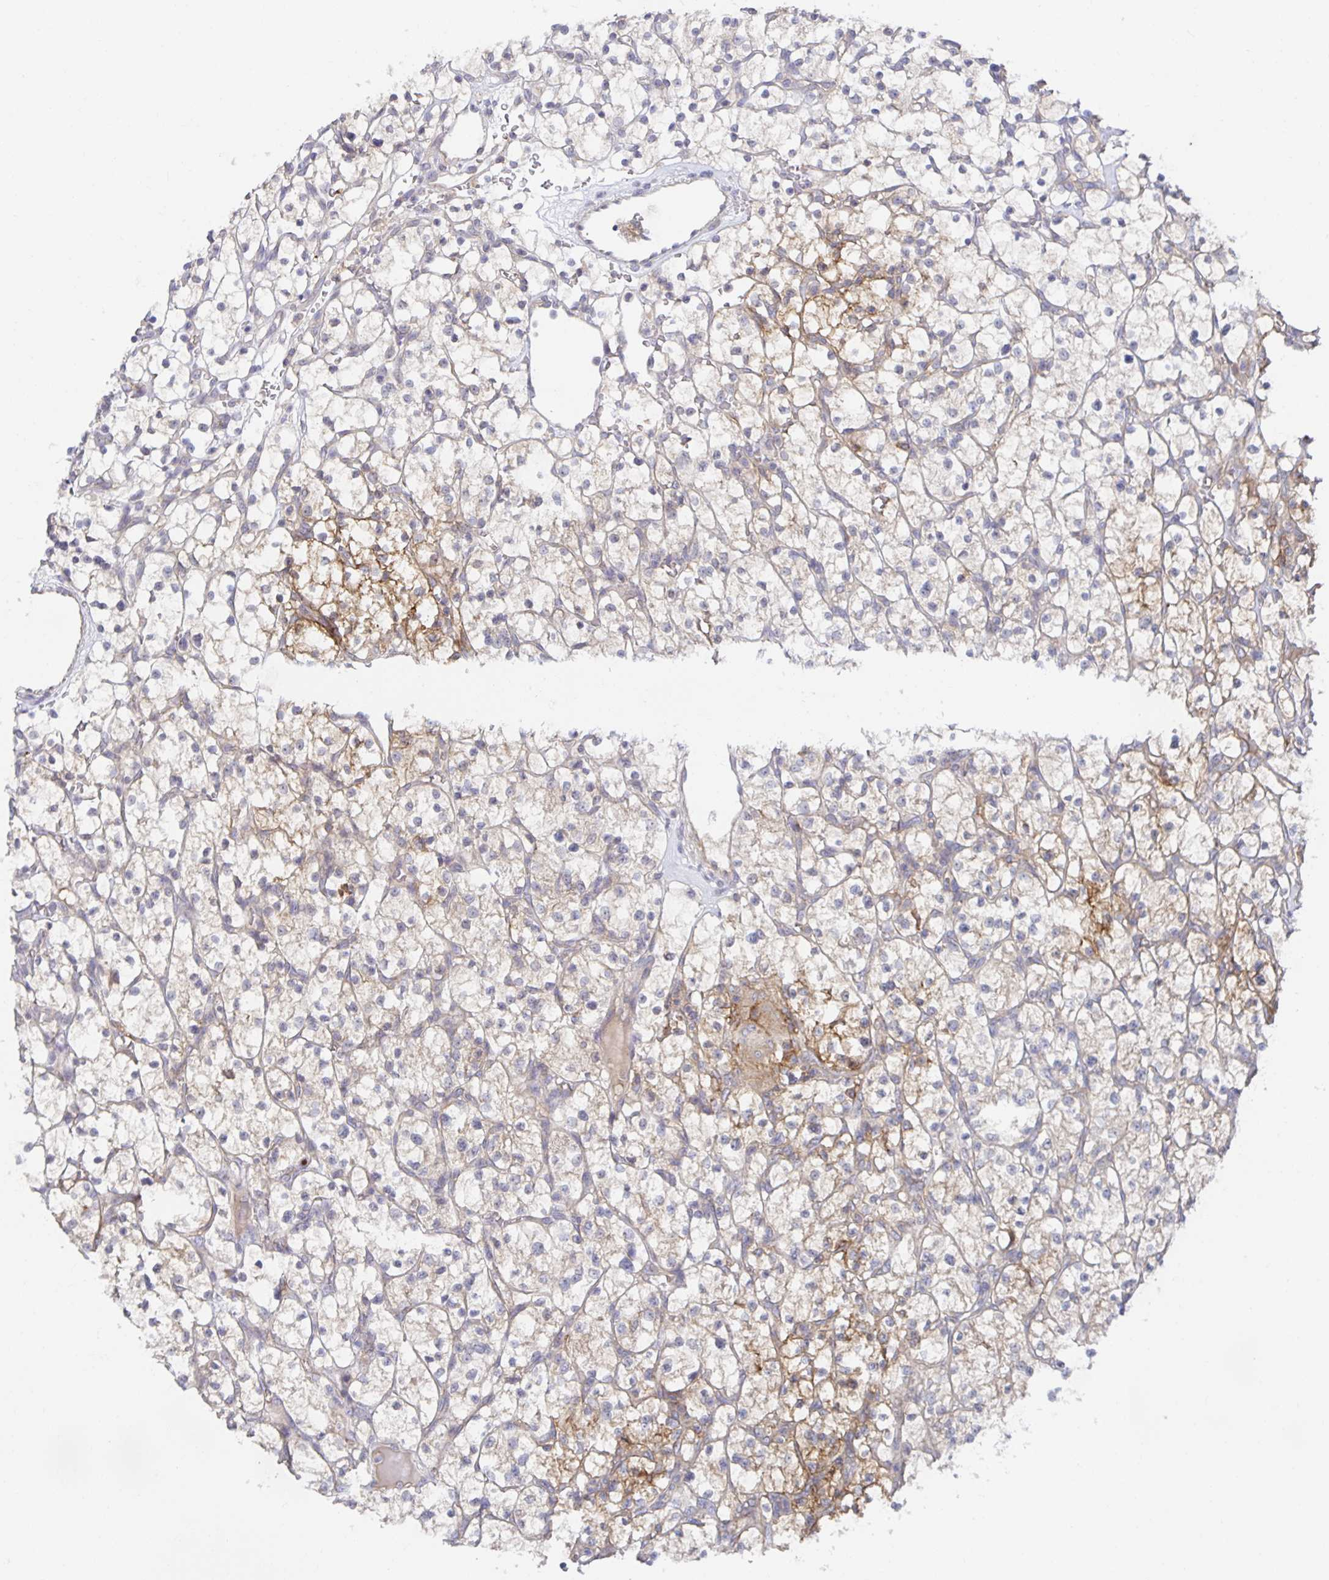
{"staining": {"intensity": "moderate", "quantity": "<25%", "location": "cytoplasmic/membranous"}, "tissue": "renal cancer", "cell_type": "Tumor cells", "image_type": "cancer", "snomed": [{"axis": "morphology", "description": "Adenocarcinoma, NOS"}, {"axis": "topography", "description": "Kidney"}], "caption": "High-magnification brightfield microscopy of adenocarcinoma (renal) stained with DAB (3,3'-diaminobenzidine) (brown) and counterstained with hematoxylin (blue). tumor cells exhibit moderate cytoplasmic/membranous expression is identified in approximately<25% of cells. (DAB IHC with brightfield microscopy, high magnification).", "gene": "BAD", "patient": {"sex": "female", "age": 64}}